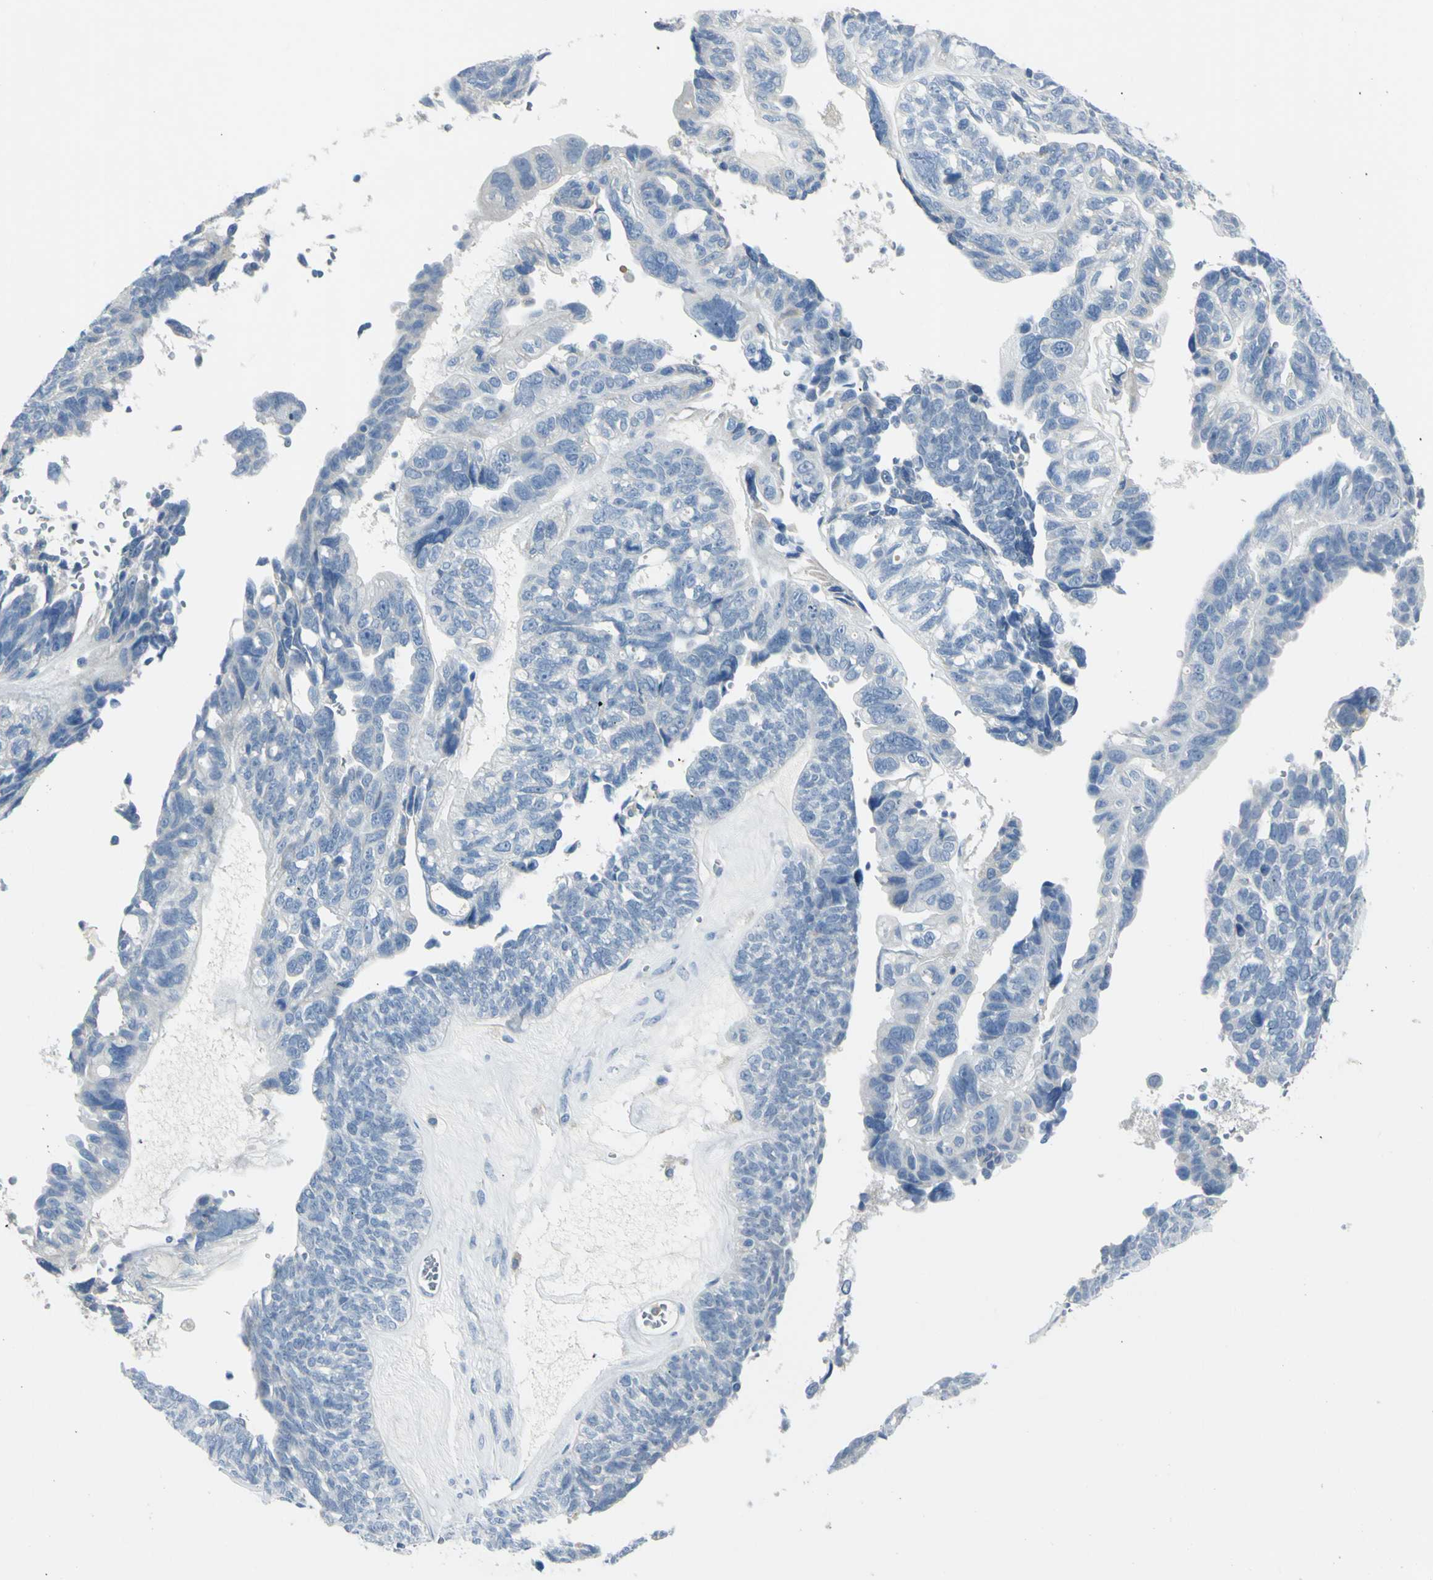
{"staining": {"intensity": "negative", "quantity": "none", "location": "none"}, "tissue": "ovarian cancer", "cell_type": "Tumor cells", "image_type": "cancer", "snomed": [{"axis": "morphology", "description": "Cystadenocarcinoma, serous, NOS"}, {"axis": "topography", "description": "Ovary"}], "caption": "DAB (3,3'-diaminobenzidine) immunohistochemical staining of human ovarian serous cystadenocarcinoma reveals no significant staining in tumor cells.", "gene": "ZNF557", "patient": {"sex": "female", "age": 79}}